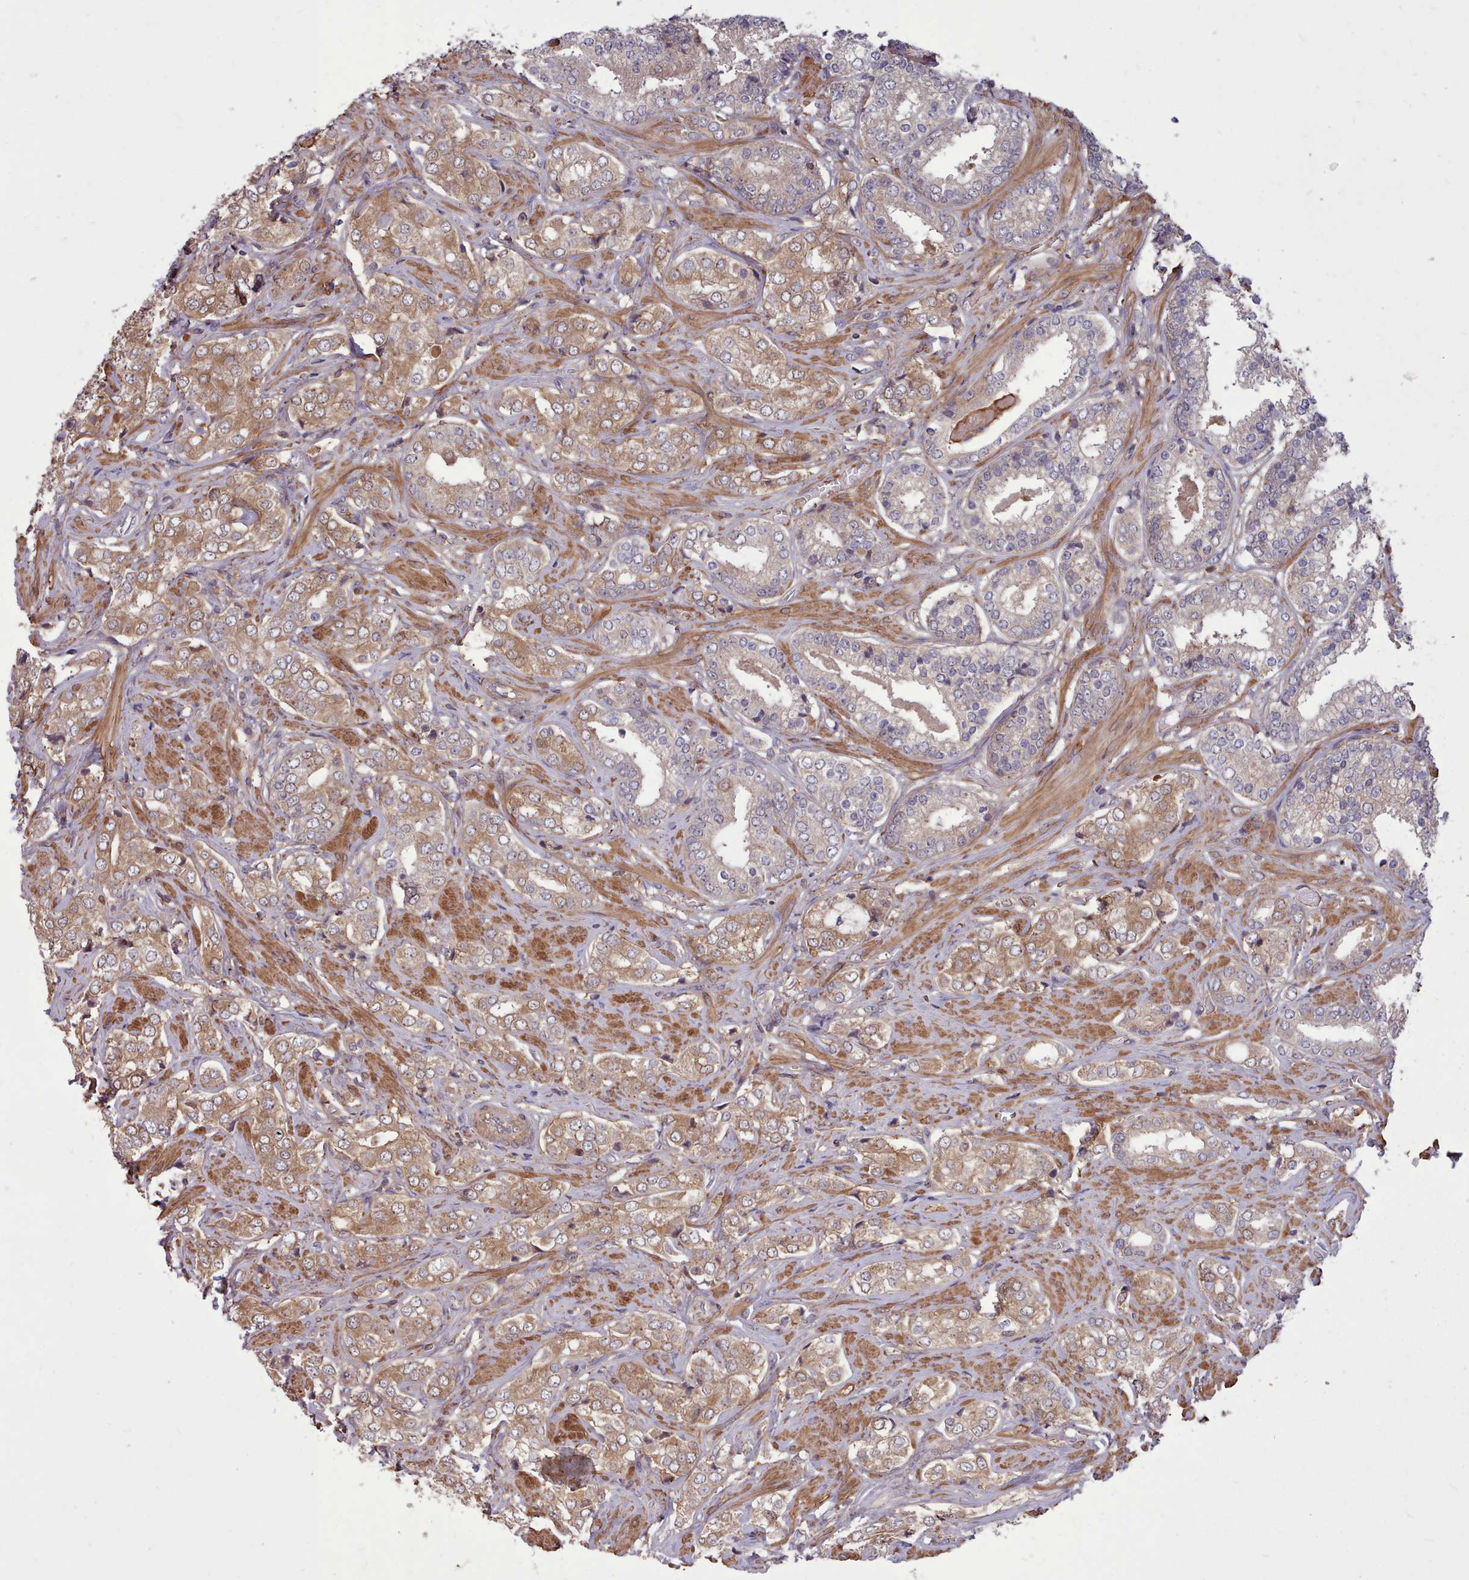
{"staining": {"intensity": "moderate", "quantity": ">75%", "location": "cytoplasmic/membranous"}, "tissue": "prostate cancer", "cell_type": "Tumor cells", "image_type": "cancer", "snomed": [{"axis": "morphology", "description": "Adenocarcinoma, High grade"}, {"axis": "topography", "description": "Prostate"}], "caption": "High-power microscopy captured an immunohistochemistry photomicrograph of prostate cancer, revealing moderate cytoplasmic/membranous positivity in about >75% of tumor cells. (Stains: DAB in brown, nuclei in blue, Microscopy: brightfield microscopy at high magnification).", "gene": "STUB1", "patient": {"sex": "male", "age": 71}}